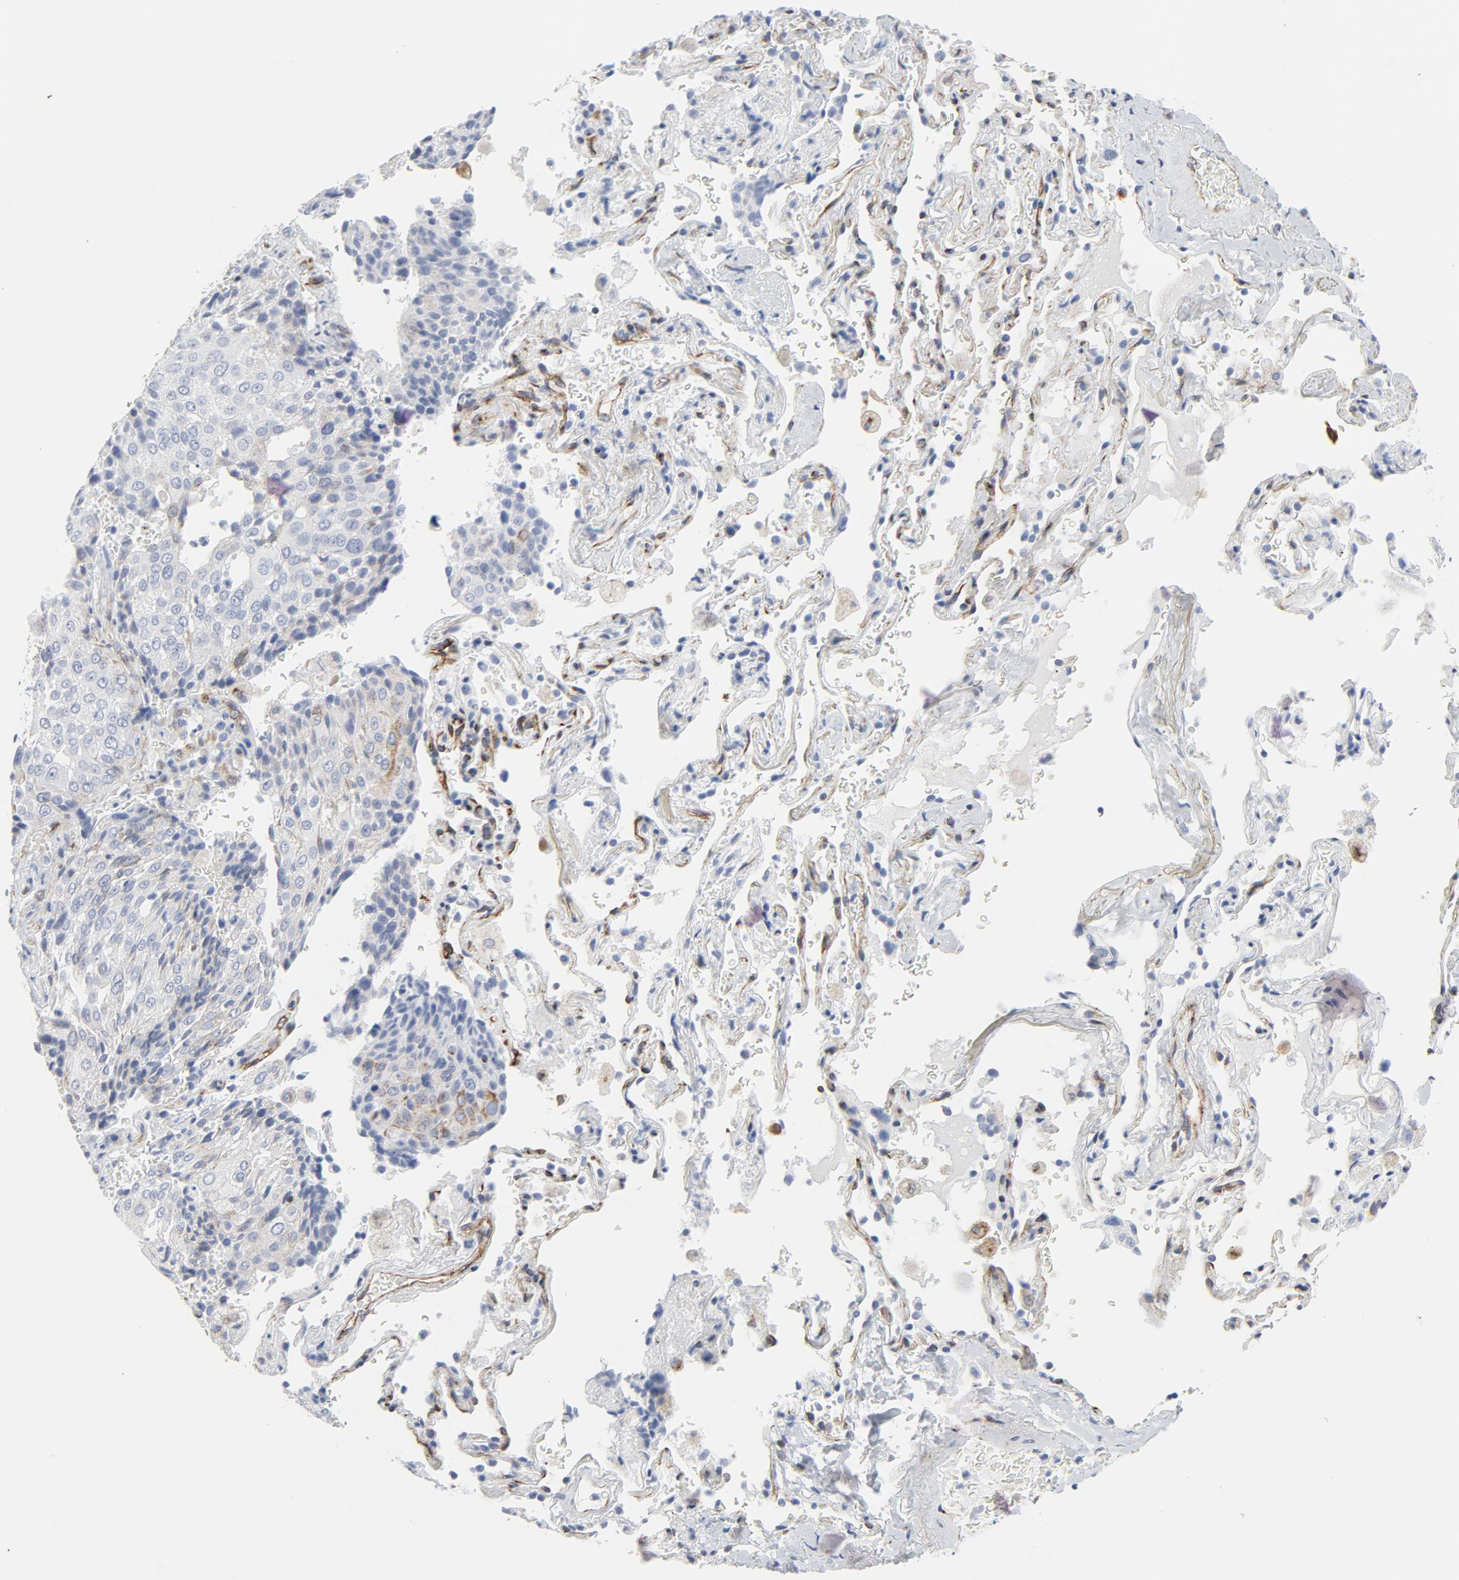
{"staining": {"intensity": "moderate", "quantity": ">75%", "location": "cytoplasmic/membranous"}, "tissue": "lung cancer", "cell_type": "Tumor cells", "image_type": "cancer", "snomed": [{"axis": "morphology", "description": "Squamous cell carcinoma, NOS"}, {"axis": "topography", "description": "Lung"}], "caption": "Immunohistochemical staining of lung cancer displays moderate cytoplasmic/membranous protein positivity in about >75% of tumor cells.", "gene": "TUBB1", "patient": {"sex": "male", "age": 54}}